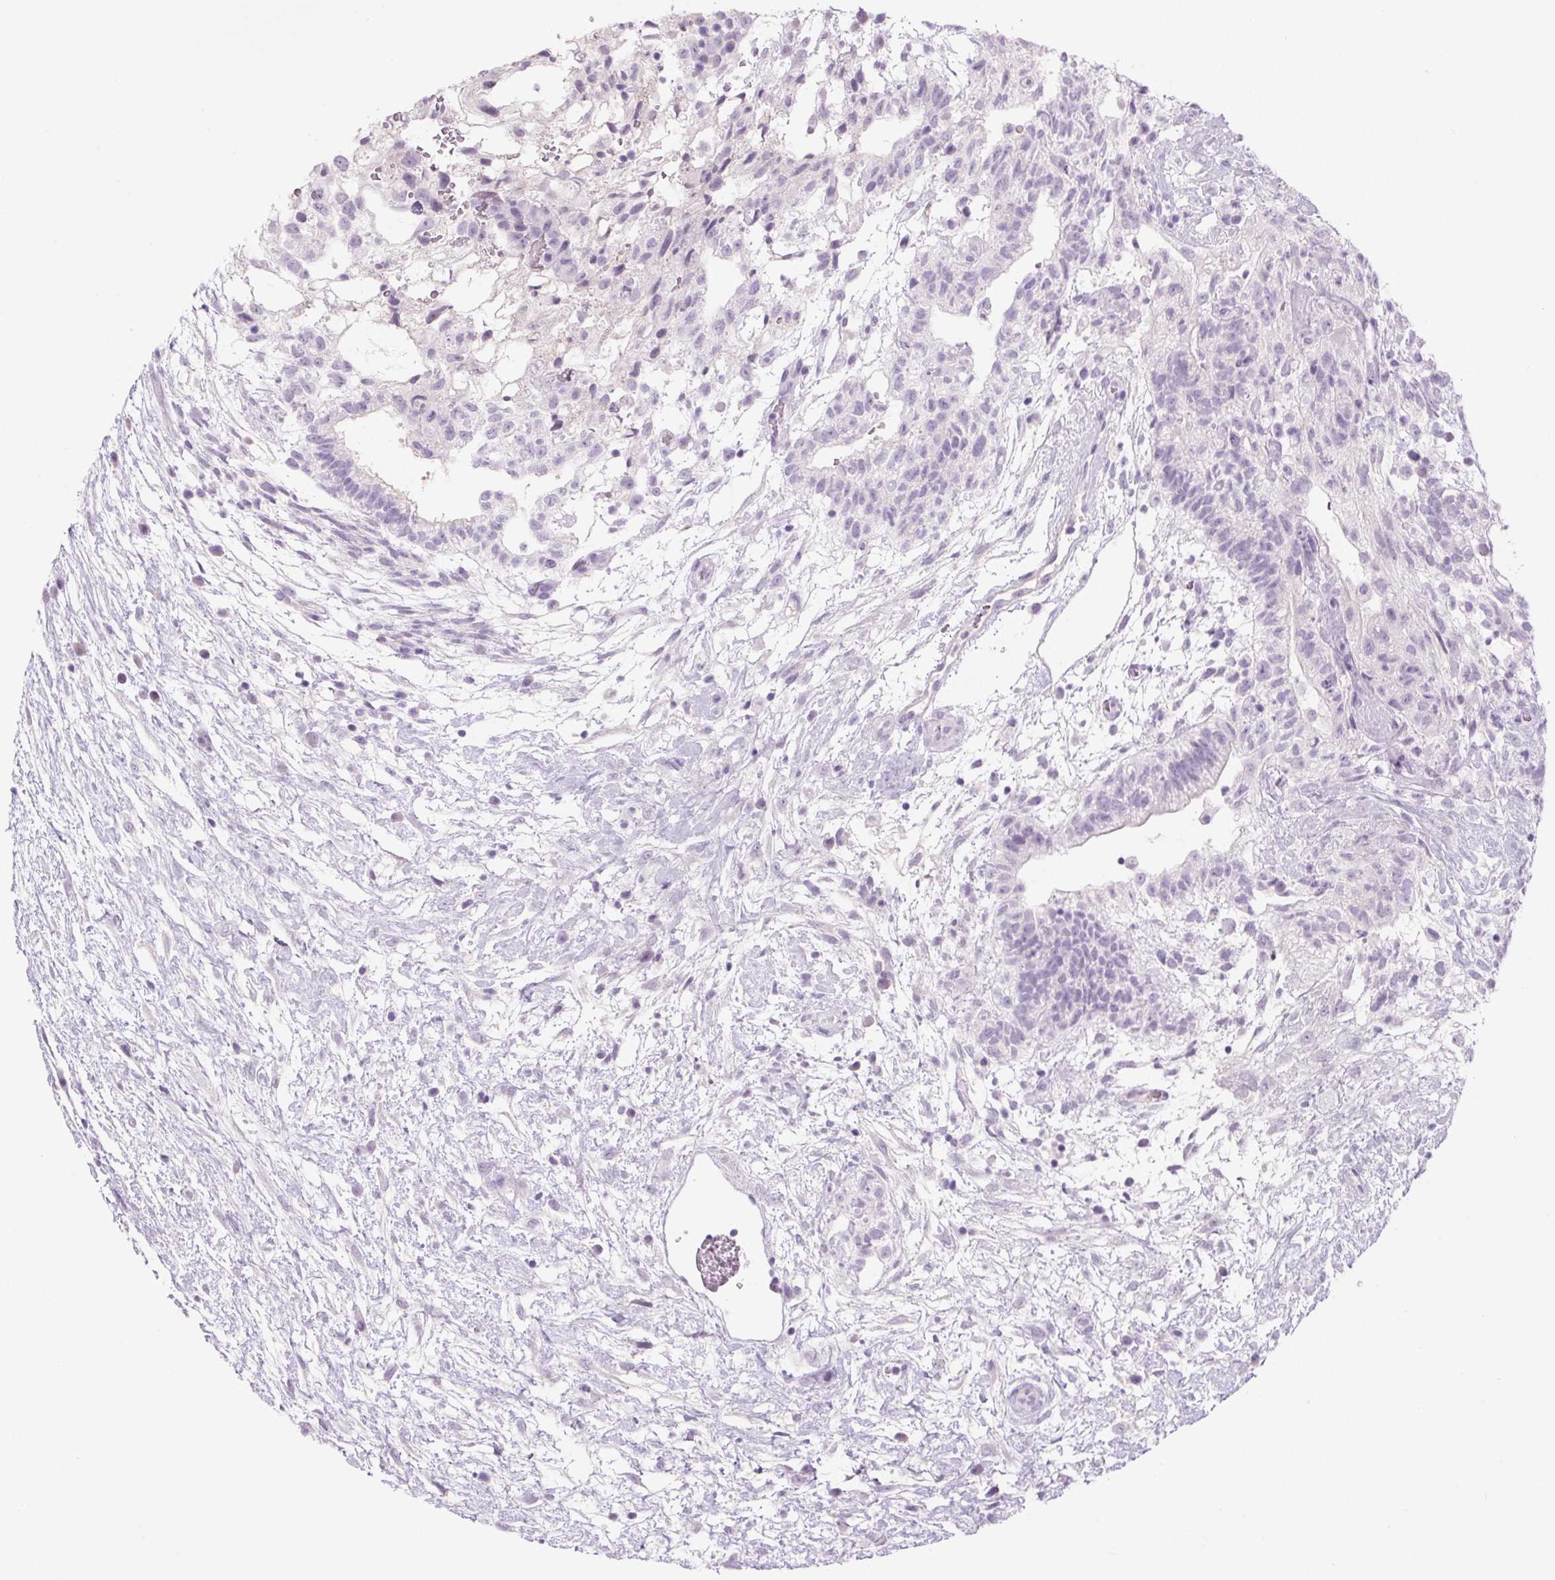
{"staining": {"intensity": "negative", "quantity": "none", "location": "none"}, "tissue": "testis cancer", "cell_type": "Tumor cells", "image_type": "cancer", "snomed": [{"axis": "morphology", "description": "Carcinoma, Embryonal, NOS"}, {"axis": "topography", "description": "Testis"}], "caption": "Tumor cells show no significant protein positivity in testis embryonal carcinoma.", "gene": "COL9A2", "patient": {"sex": "male", "age": 32}}